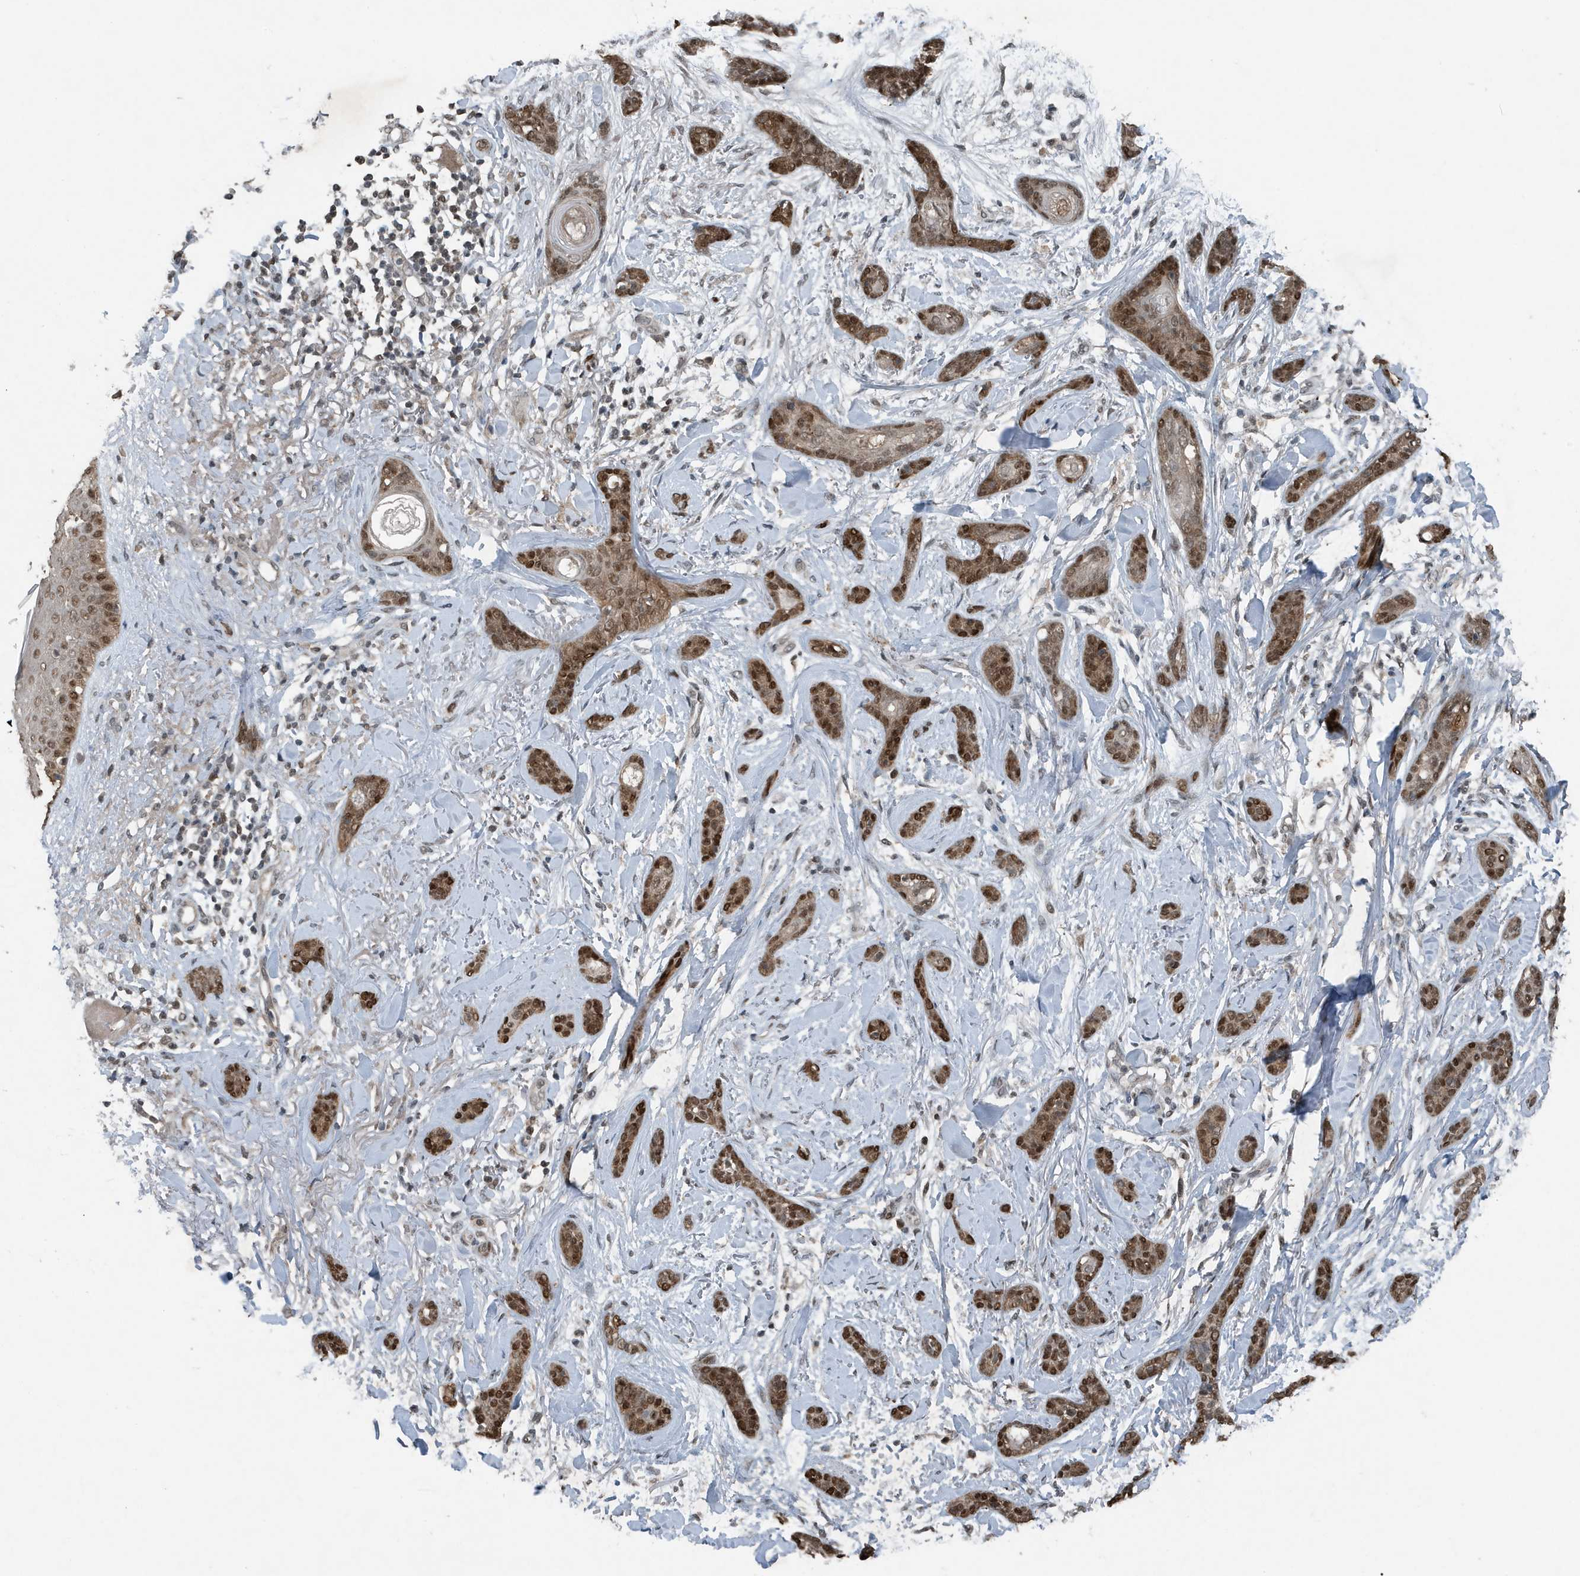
{"staining": {"intensity": "moderate", "quantity": ">75%", "location": "nuclear"}, "tissue": "skin cancer", "cell_type": "Tumor cells", "image_type": "cancer", "snomed": [{"axis": "morphology", "description": "Basal cell carcinoma"}, {"axis": "morphology", "description": "Adnexal tumor, benign"}, {"axis": "topography", "description": "Skin"}], "caption": "Skin cancer (benign adnexal tumor) was stained to show a protein in brown. There is medium levels of moderate nuclear staining in about >75% of tumor cells. The staining is performed using DAB (3,3'-diaminobenzidine) brown chromogen to label protein expression. The nuclei are counter-stained blue using hematoxylin.", "gene": "HSPA1A", "patient": {"sex": "female", "age": 42}}